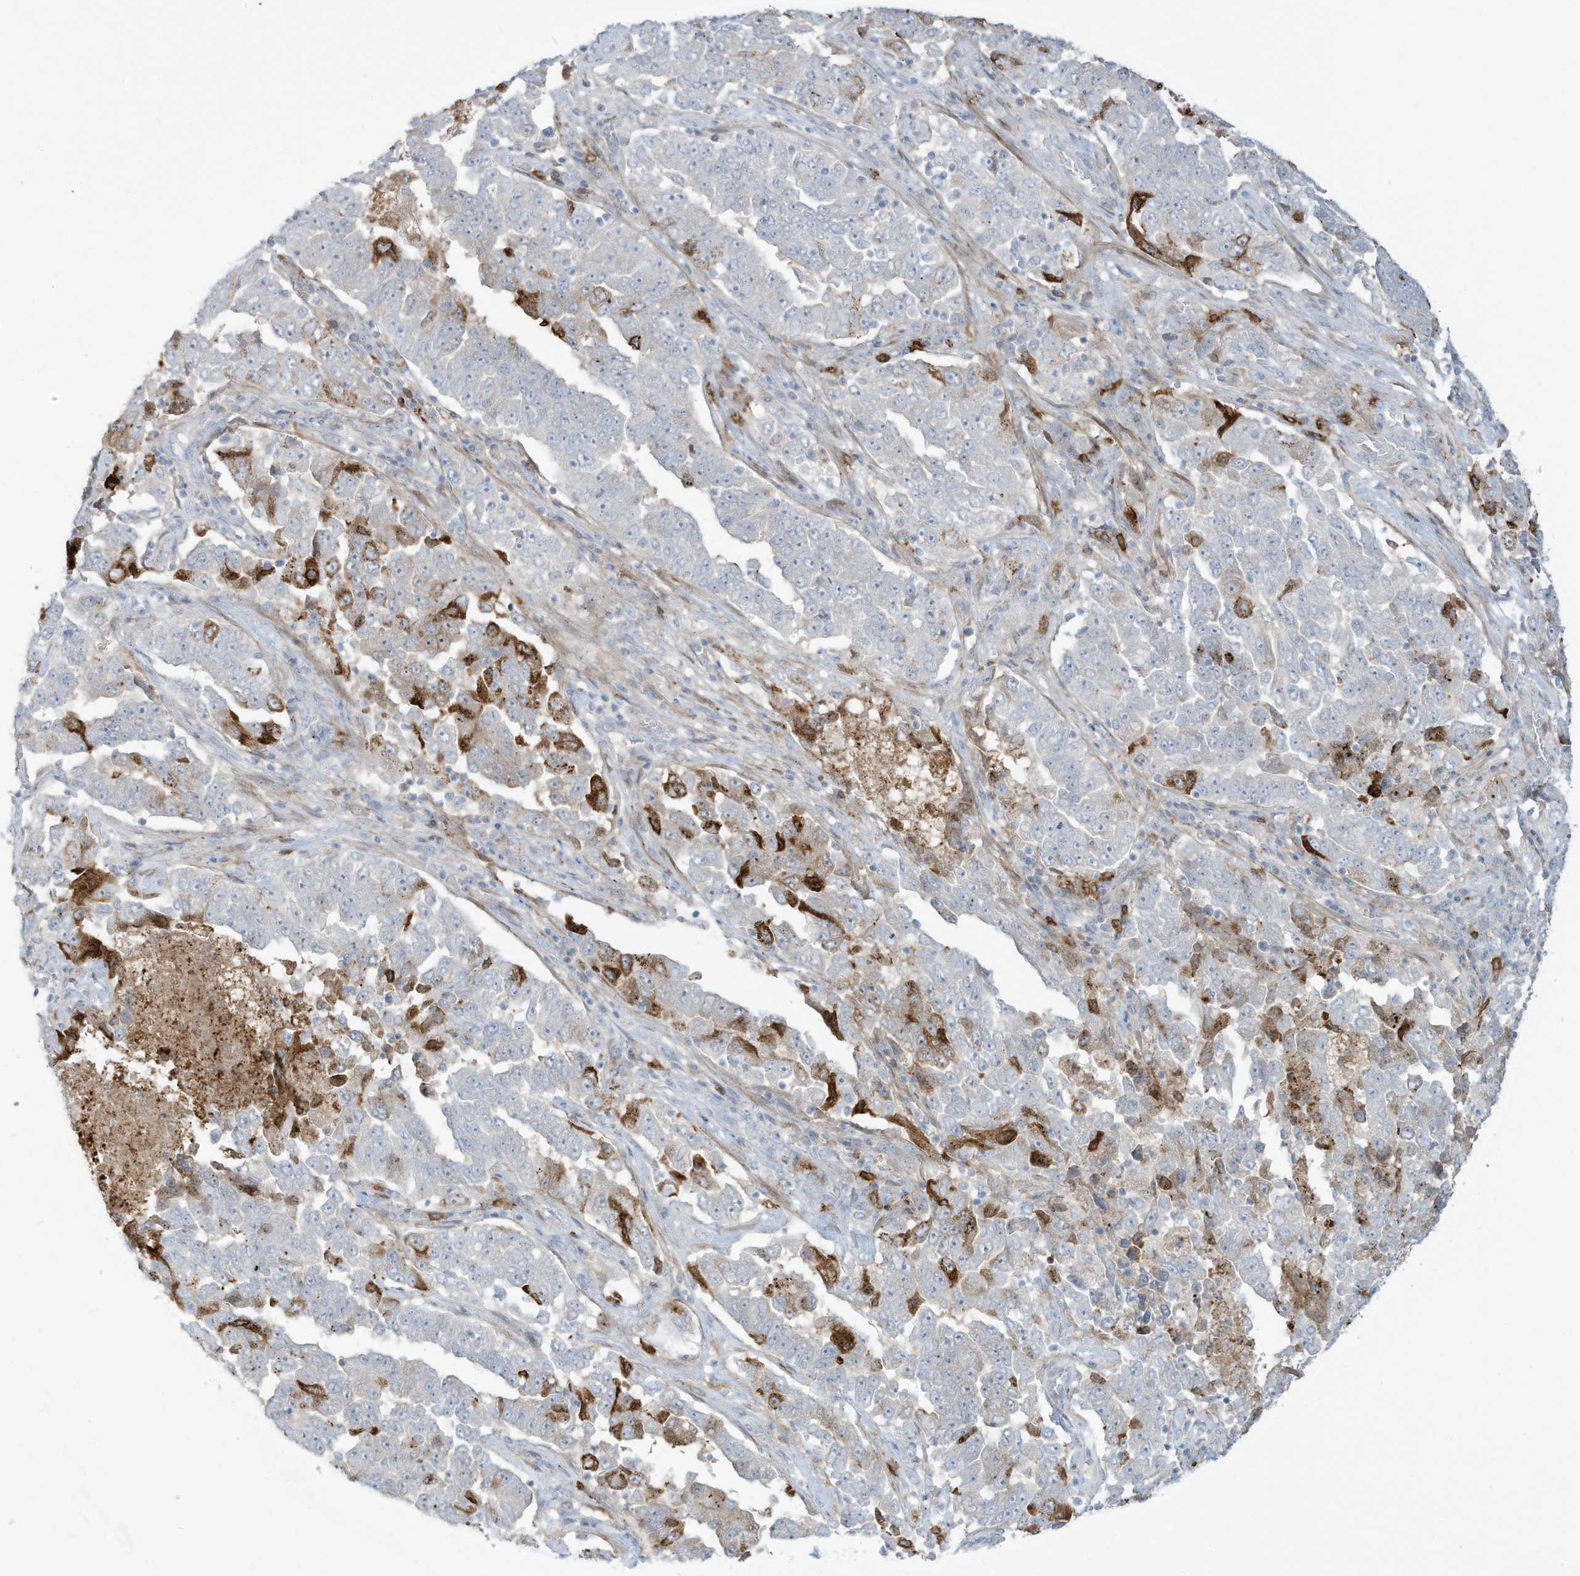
{"staining": {"intensity": "strong", "quantity": "<25%", "location": "cytoplasmic/membranous"}, "tissue": "lung cancer", "cell_type": "Tumor cells", "image_type": "cancer", "snomed": [{"axis": "morphology", "description": "Adenocarcinoma, NOS"}, {"axis": "topography", "description": "Lung"}], "caption": "A brown stain shows strong cytoplasmic/membranous staining of a protein in human lung cancer (adenocarcinoma) tumor cells.", "gene": "NOTO", "patient": {"sex": "female", "age": 51}}